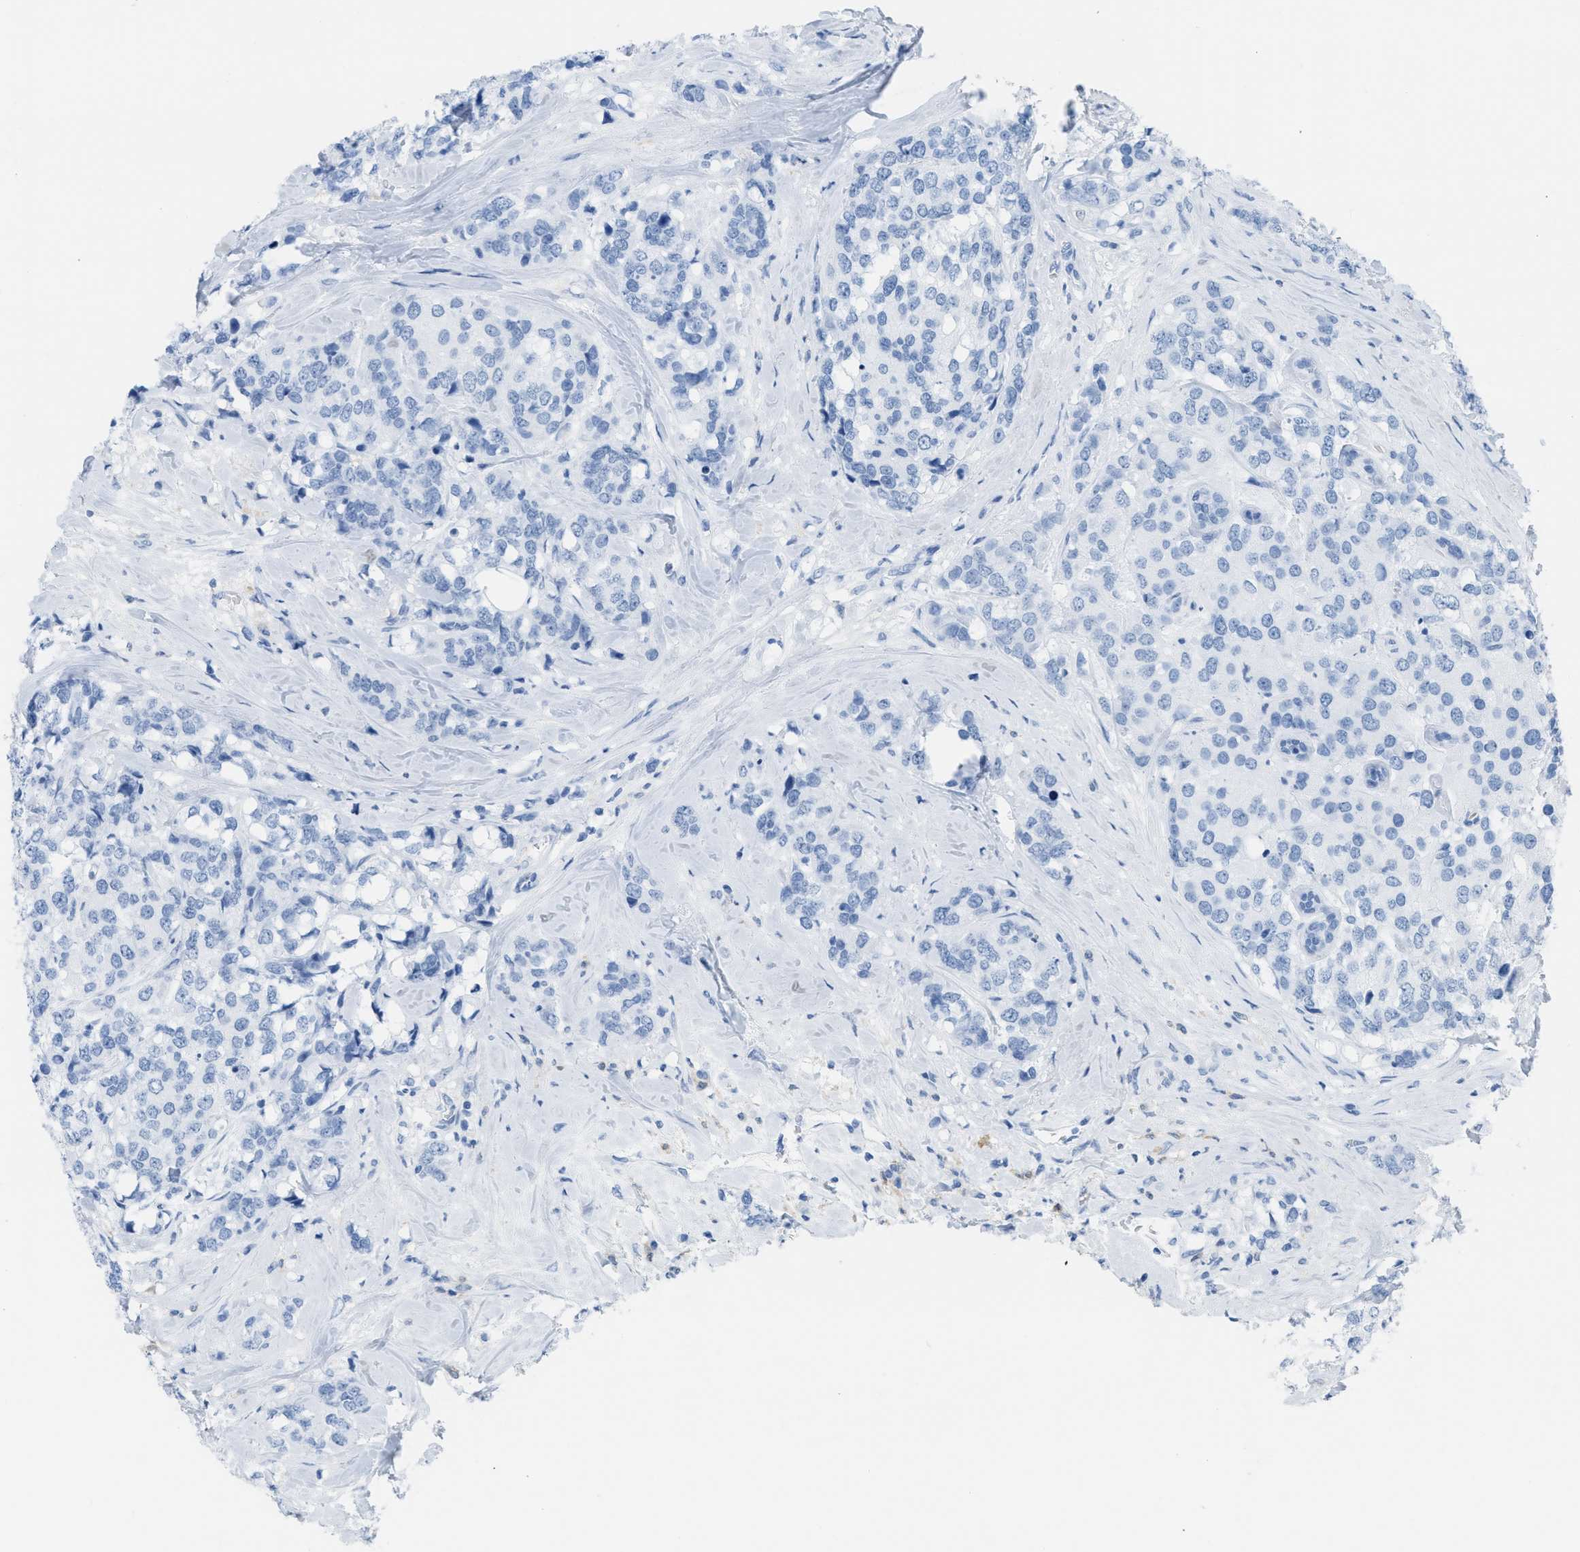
{"staining": {"intensity": "negative", "quantity": "none", "location": "none"}, "tissue": "breast cancer", "cell_type": "Tumor cells", "image_type": "cancer", "snomed": [{"axis": "morphology", "description": "Lobular carcinoma"}, {"axis": "topography", "description": "Breast"}], "caption": "Human lobular carcinoma (breast) stained for a protein using immunohistochemistry displays no positivity in tumor cells.", "gene": "ASGR1", "patient": {"sex": "female", "age": 59}}